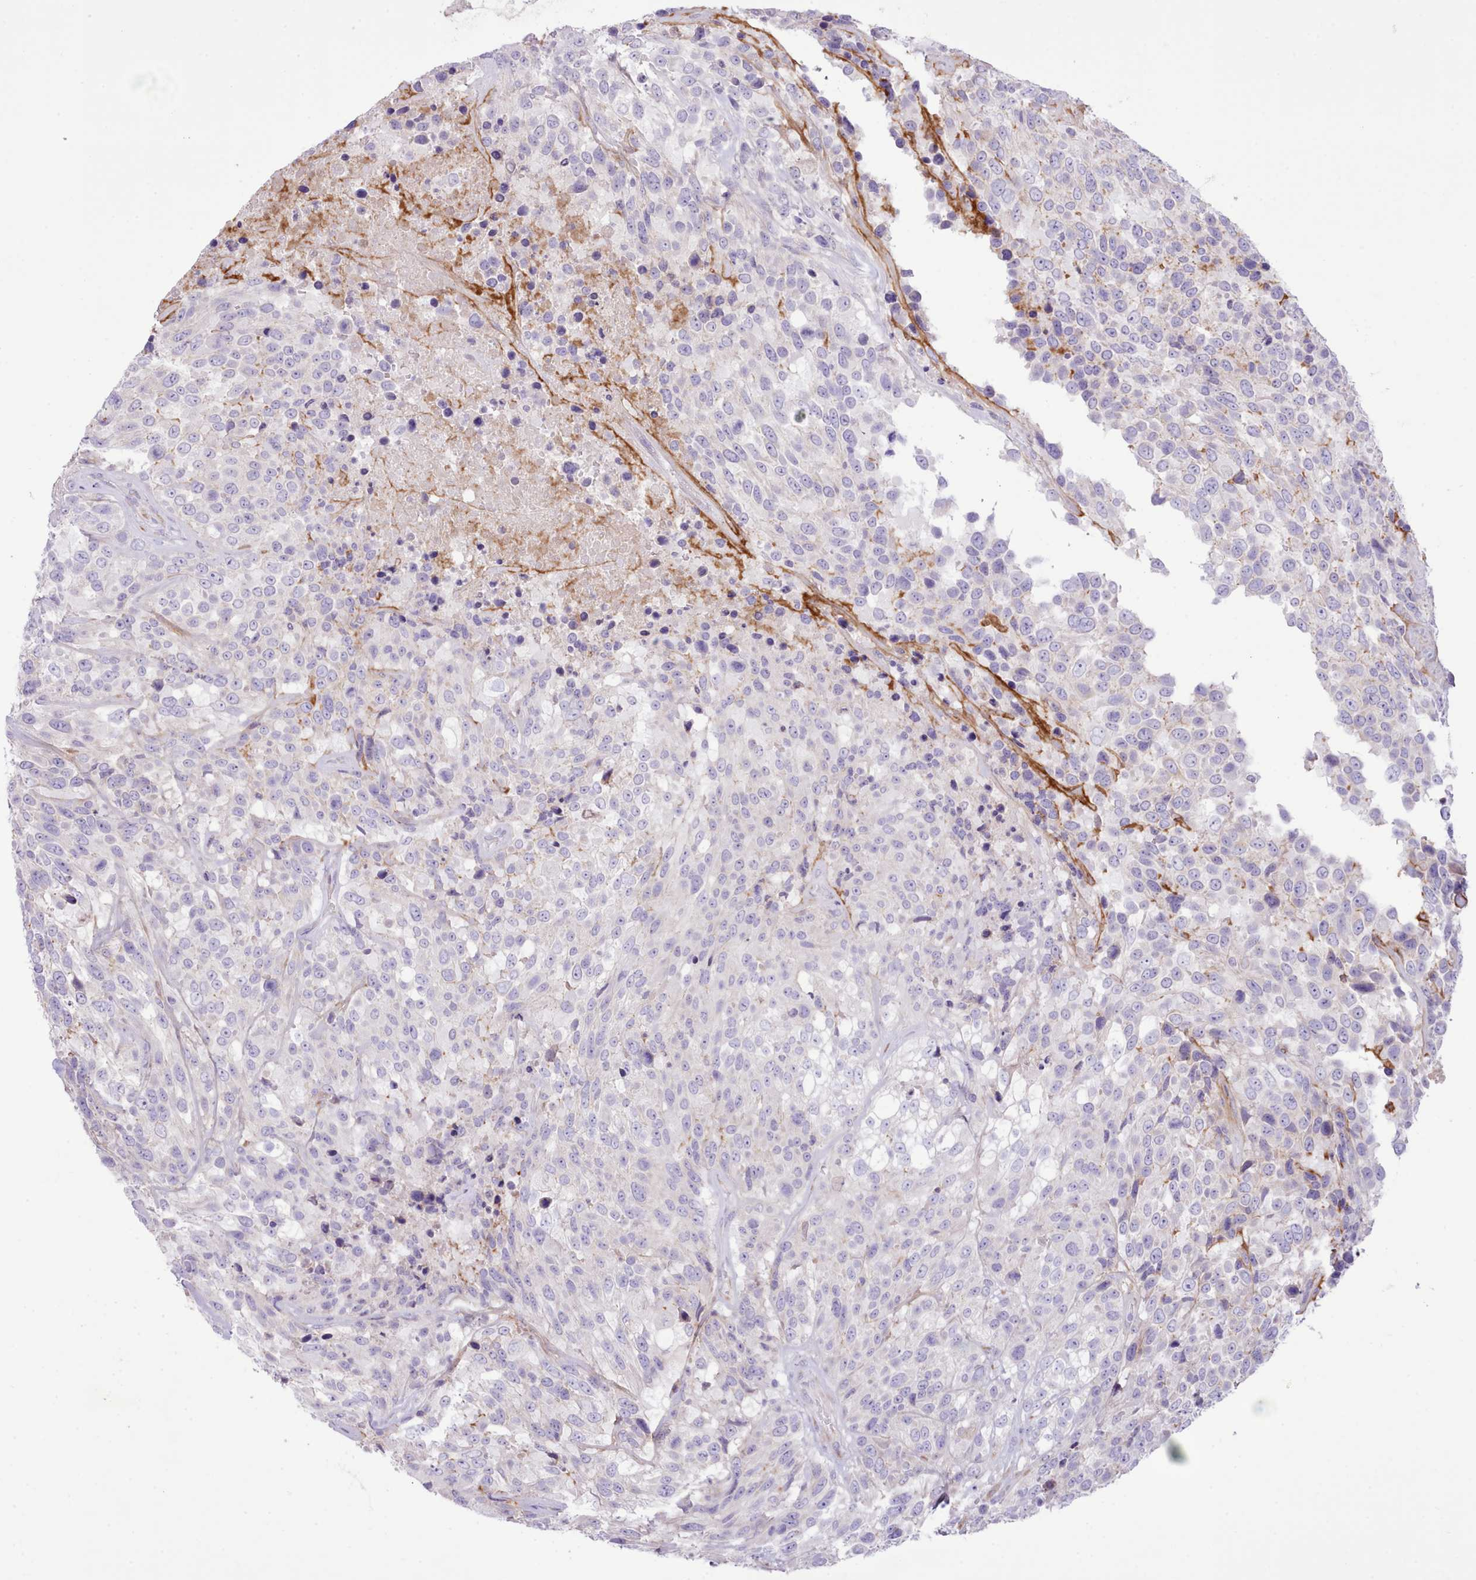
{"staining": {"intensity": "negative", "quantity": "none", "location": "none"}, "tissue": "urothelial cancer", "cell_type": "Tumor cells", "image_type": "cancer", "snomed": [{"axis": "morphology", "description": "Urothelial carcinoma, High grade"}, {"axis": "topography", "description": "Urinary bladder"}], "caption": "Immunohistochemistry (IHC) histopathology image of human high-grade urothelial carcinoma stained for a protein (brown), which reveals no expression in tumor cells.", "gene": "CCL1", "patient": {"sex": "male", "age": 56}}